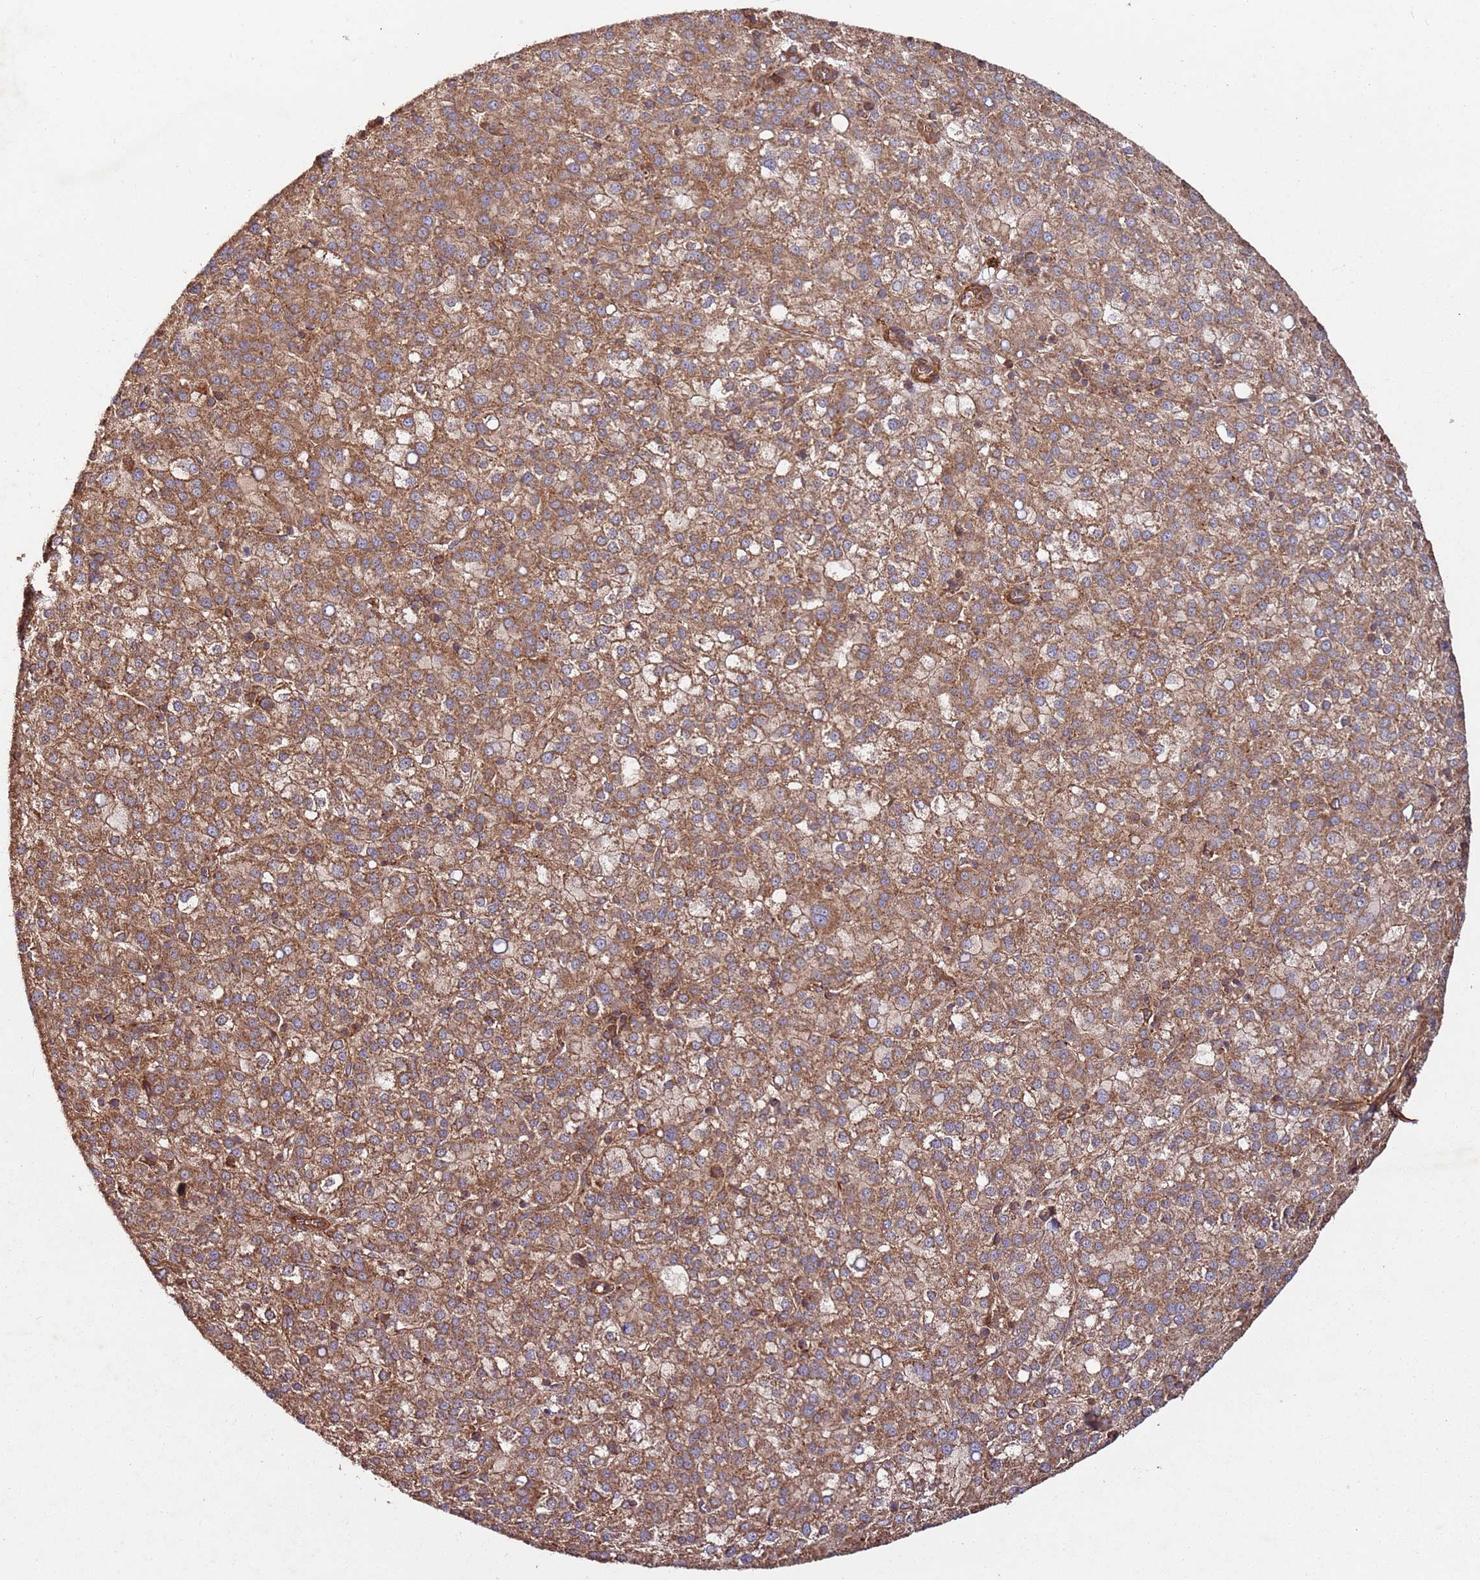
{"staining": {"intensity": "moderate", "quantity": ">75%", "location": "cytoplasmic/membranous"}, "tissue": "liver cancer", "cell_type": "Tumor cells", "image_type": "cancer", "snomed": [{"axis": "morphology", "description": "Carcinoma, Hepatocellular, NOS"}, {"axis": "topography", "description": "Liver"}], "caption": "Human liver hepatocellular carcinoma stained with a protein marker exhibits moderate staining in tumor cells.", "gene": "FAM186A", "patient": {"sex": "female", "age": 58}}